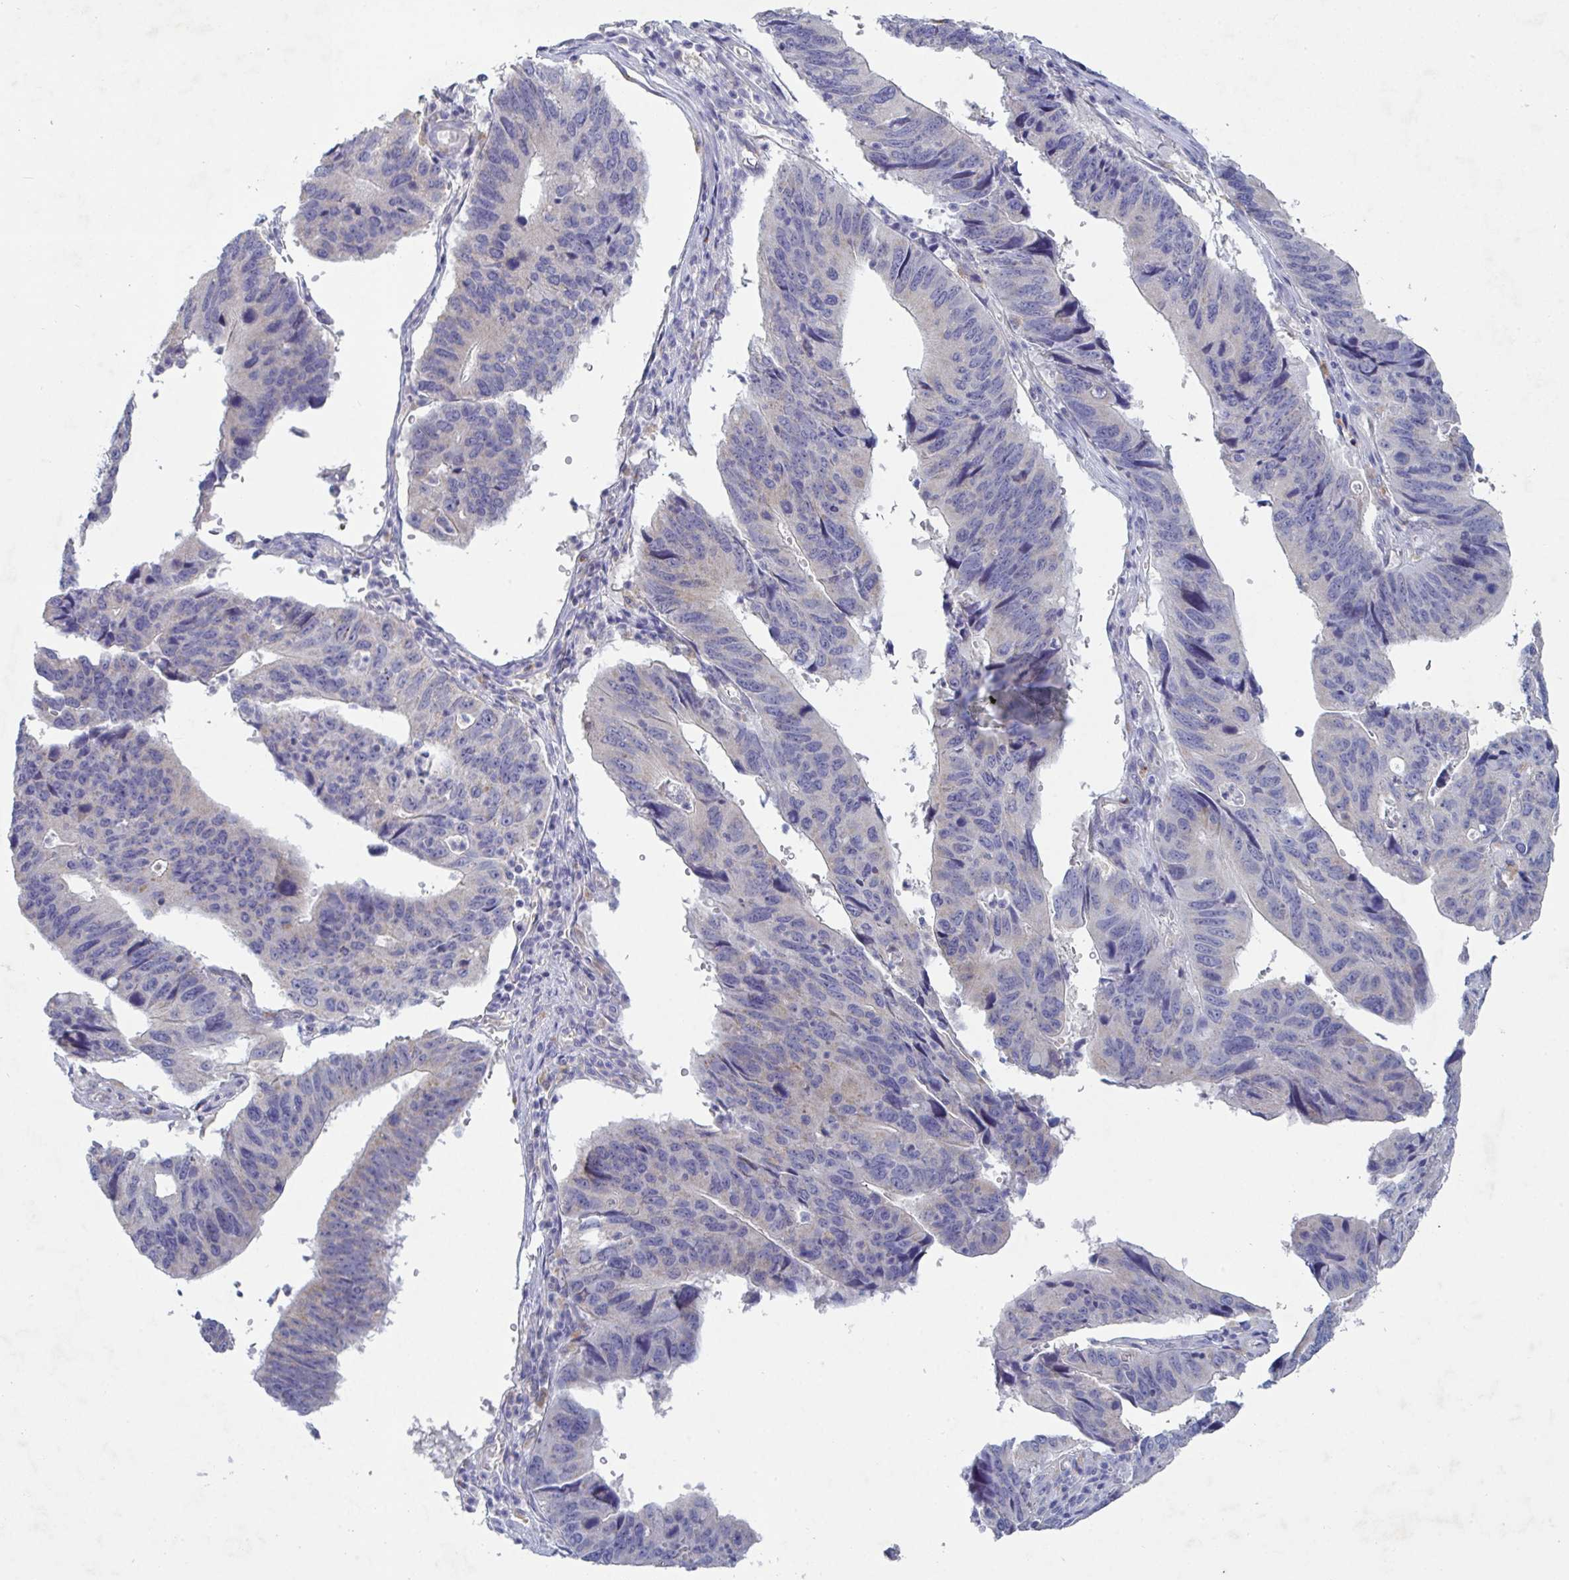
{"staining": {"intensity": "negative", "quantity": "none", "location": "none"}, "tissue": "stomach cancer", "cell_type": "Tumor cells", "image_type": "cancer", "snomed": [{"axis": "morphology", "description": "Adenocarcinoma, NOS"}, {"axis": "topography", "description": "Stomach"}], "caption": "Tumor cells are negative for protein expression in human stomach cancer (adenocarcinoma). The staining was performed using DAB to visualize the protein expression in brown, while the nuclei were stained in blue with hematoxylin (Magnification: 20x).", "gene": "GALNT13", "patient": {"sex": "male", "age": 59}}